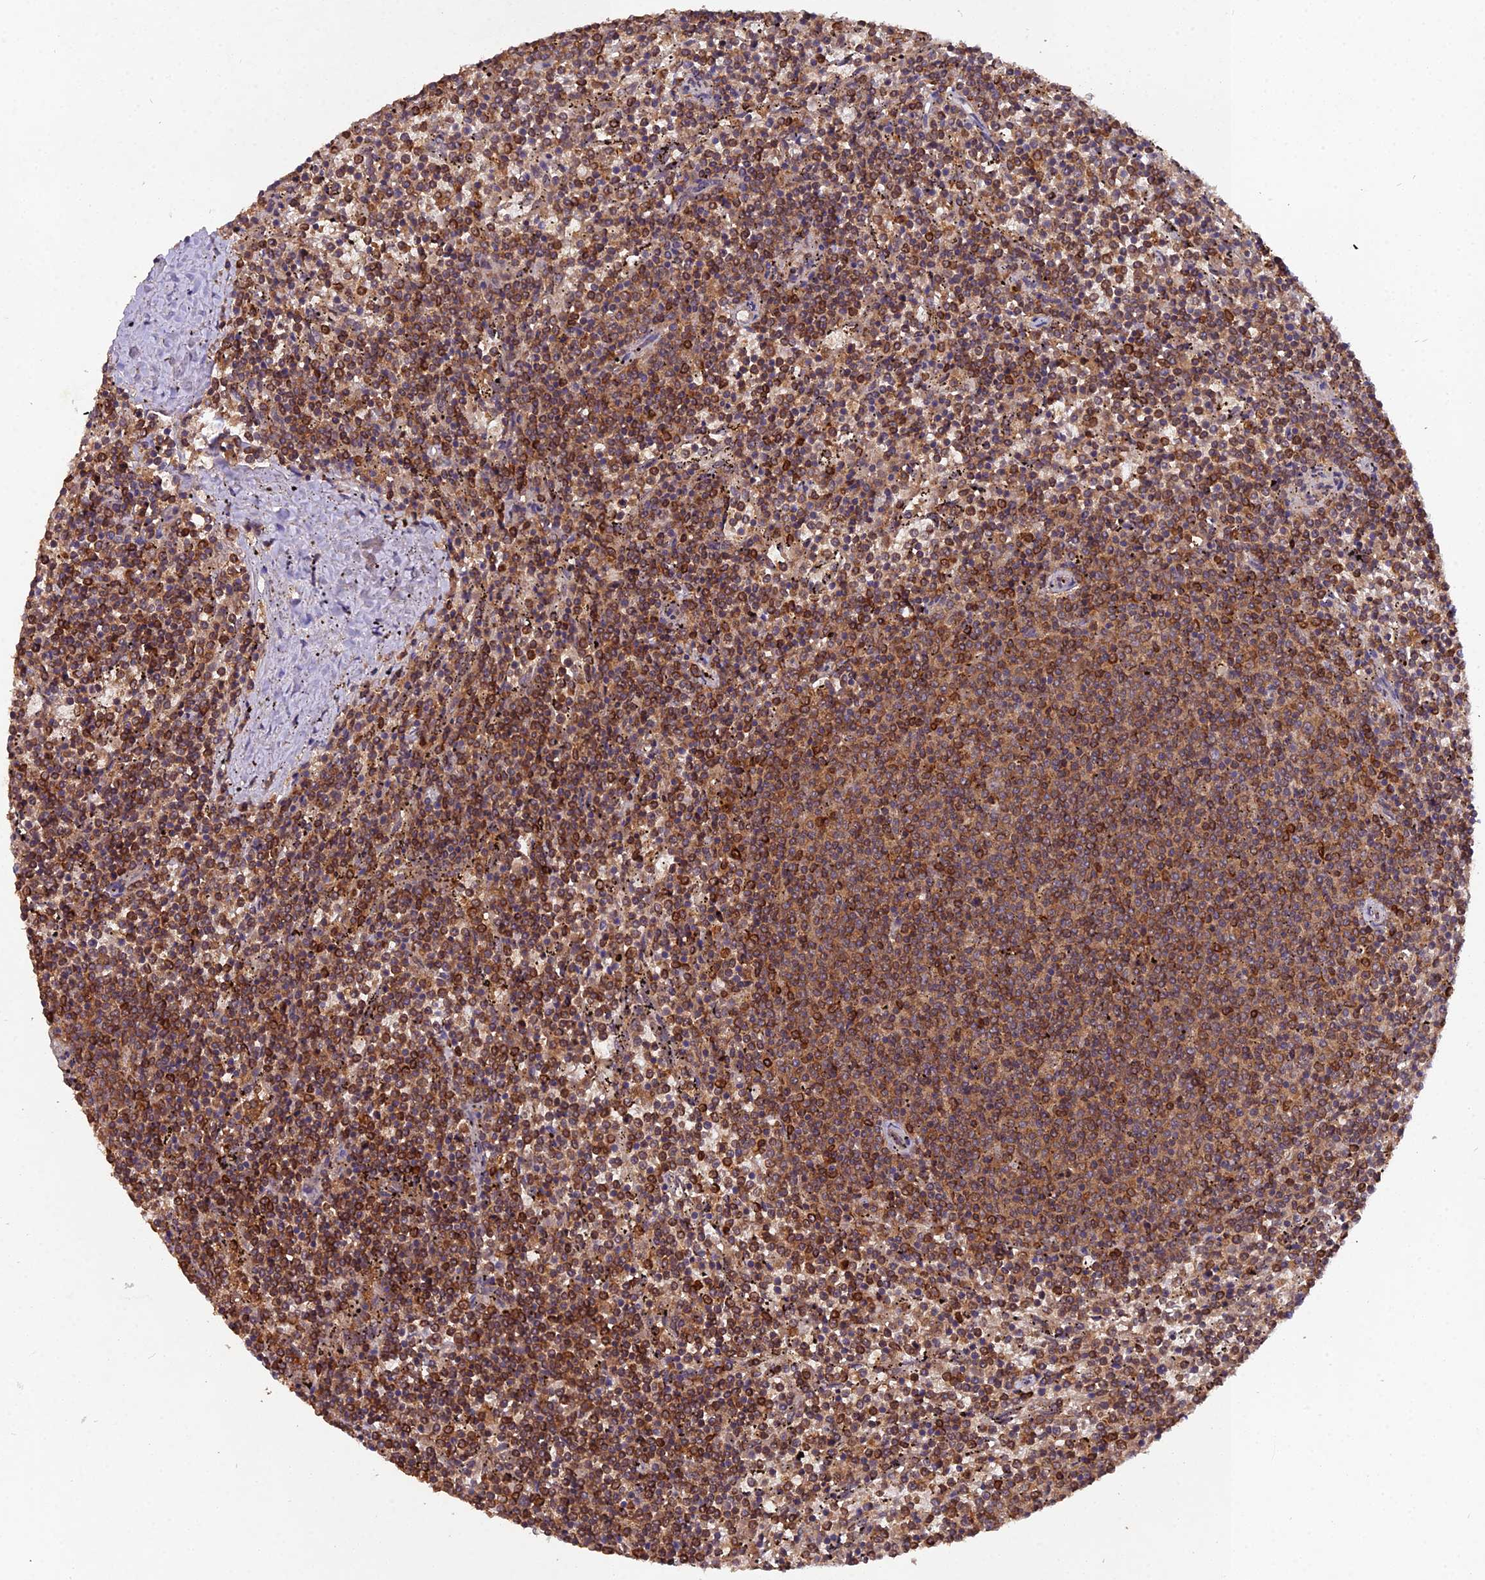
{"staining": {"intensity": "moderate", "quantity": ">75%", "location": "cytoplasmic/membranous"}, "tissue": "lymphoma", "cell_type": "Tumor cells", "image_type": "cancer", "snomed": [{"axis": "morphology", "description": "Malignant lymphoma, non-Hodgkin's type, Low grade"}, {"axis": "topography", "description": "Spleen"}], "caption": "This is an image of immunohistochemistry (IHC) staining of low-grade malignant lymphoma, non-Hodgkin's type, which shows moderate staining in the cytoplasmic/membranous of tumor cells.", "gene": "TMEM258", "patient": {"sex": "female", "age": 50}}